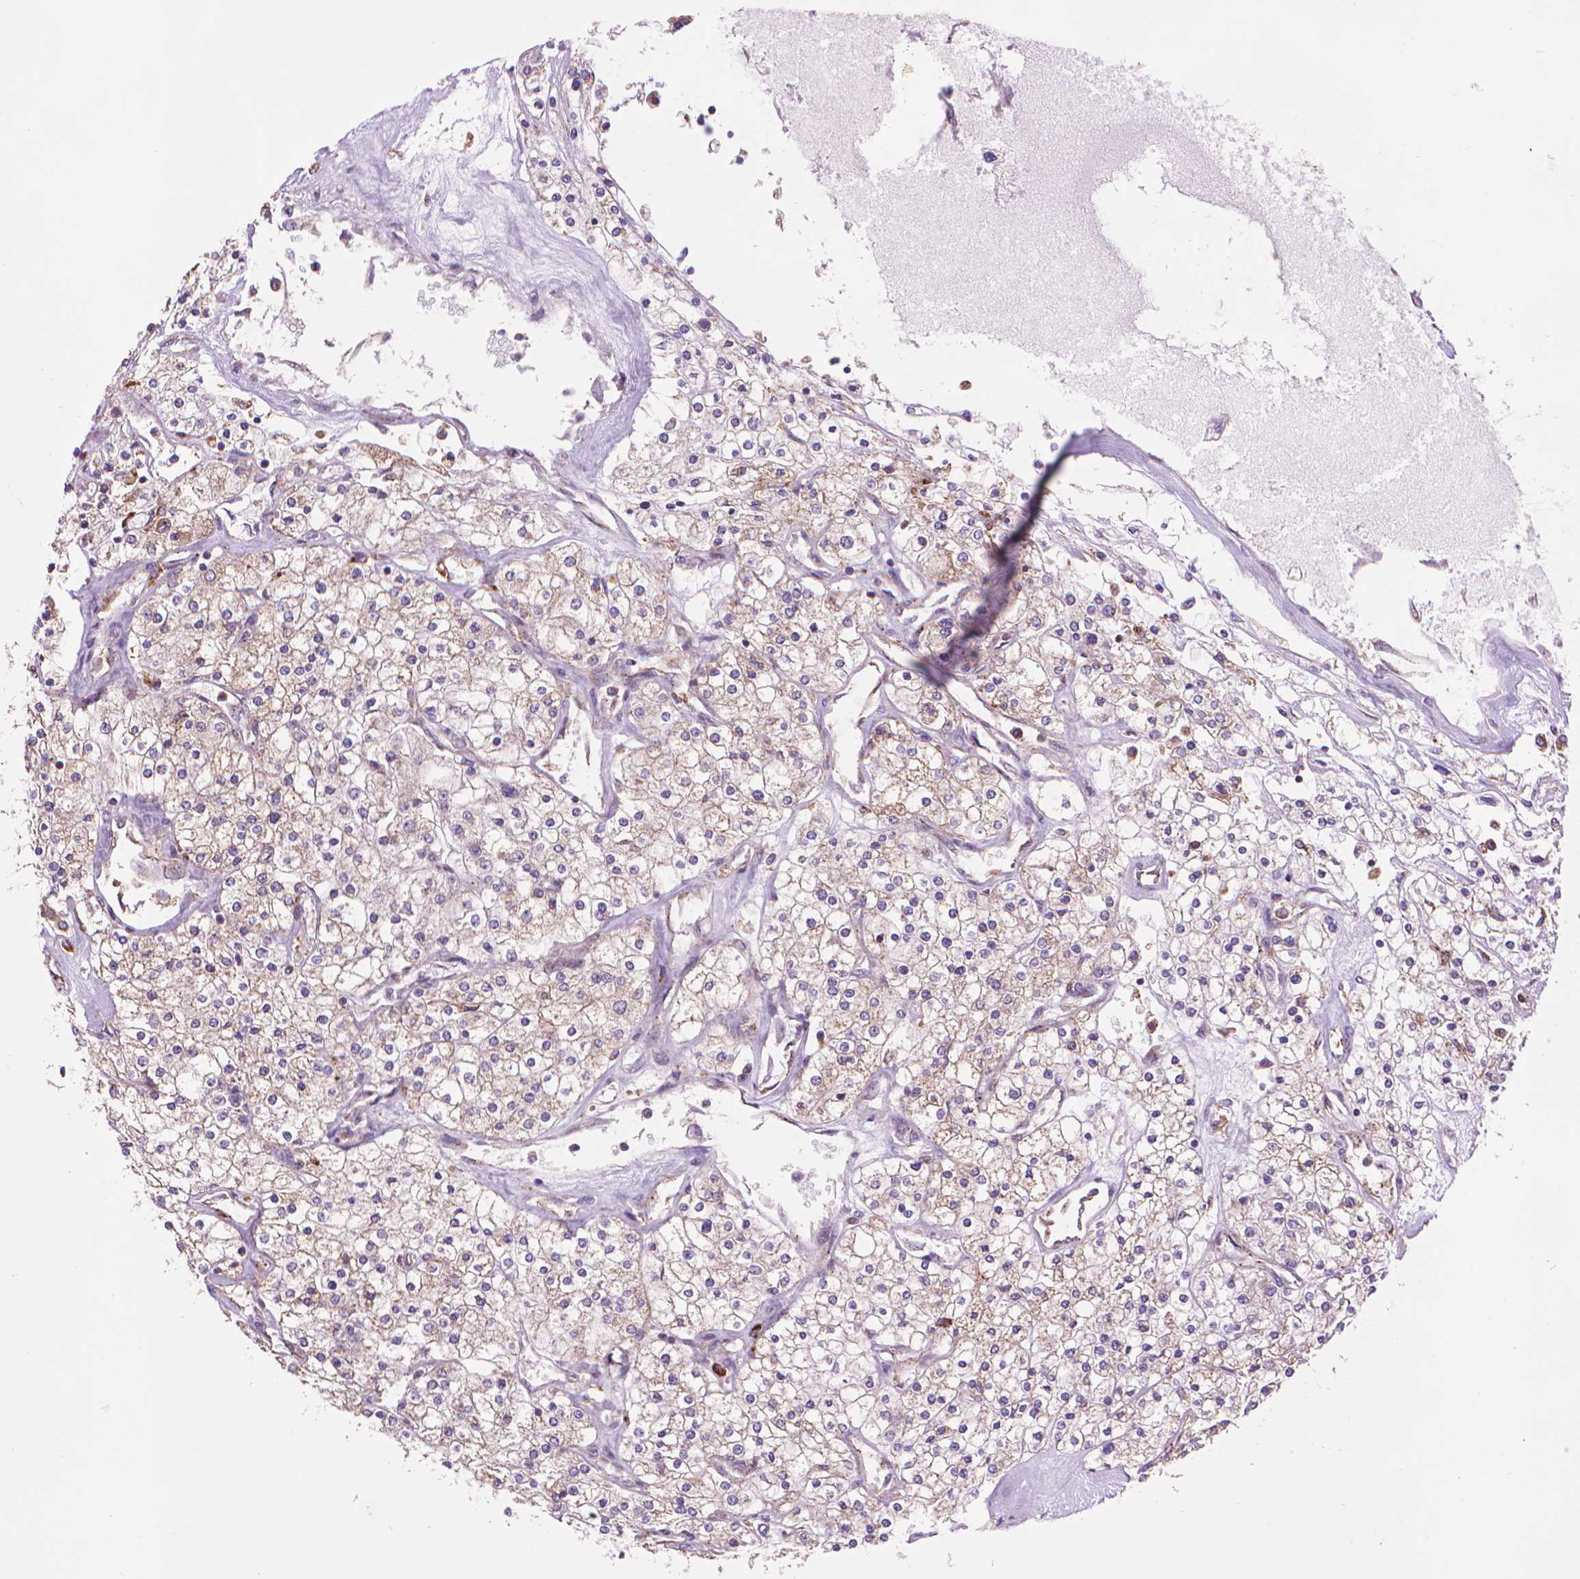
{"staining": {"intensity": "weak", "quantity": "25%-75%", "location": "cytoplasmic/membranous"}, "tissue": "renal cancer", "cell_type": "Tumor cells", "image_type": "cancer", "snomed": [{"axis": "morphology", "description": "Adenocarcinoma, NOS"}, {"axis": "topography", "description": "Kidney"}], "caption": "About 25%-75% of tumor cells in renal cancer (adenocarcinoma) exhibit weak cytoplasmic/membranous protein positivity as visualized by brown immunohistochemical staining.", "gene": "GLB1", "patient": {"sex": "male", "age": 80}}